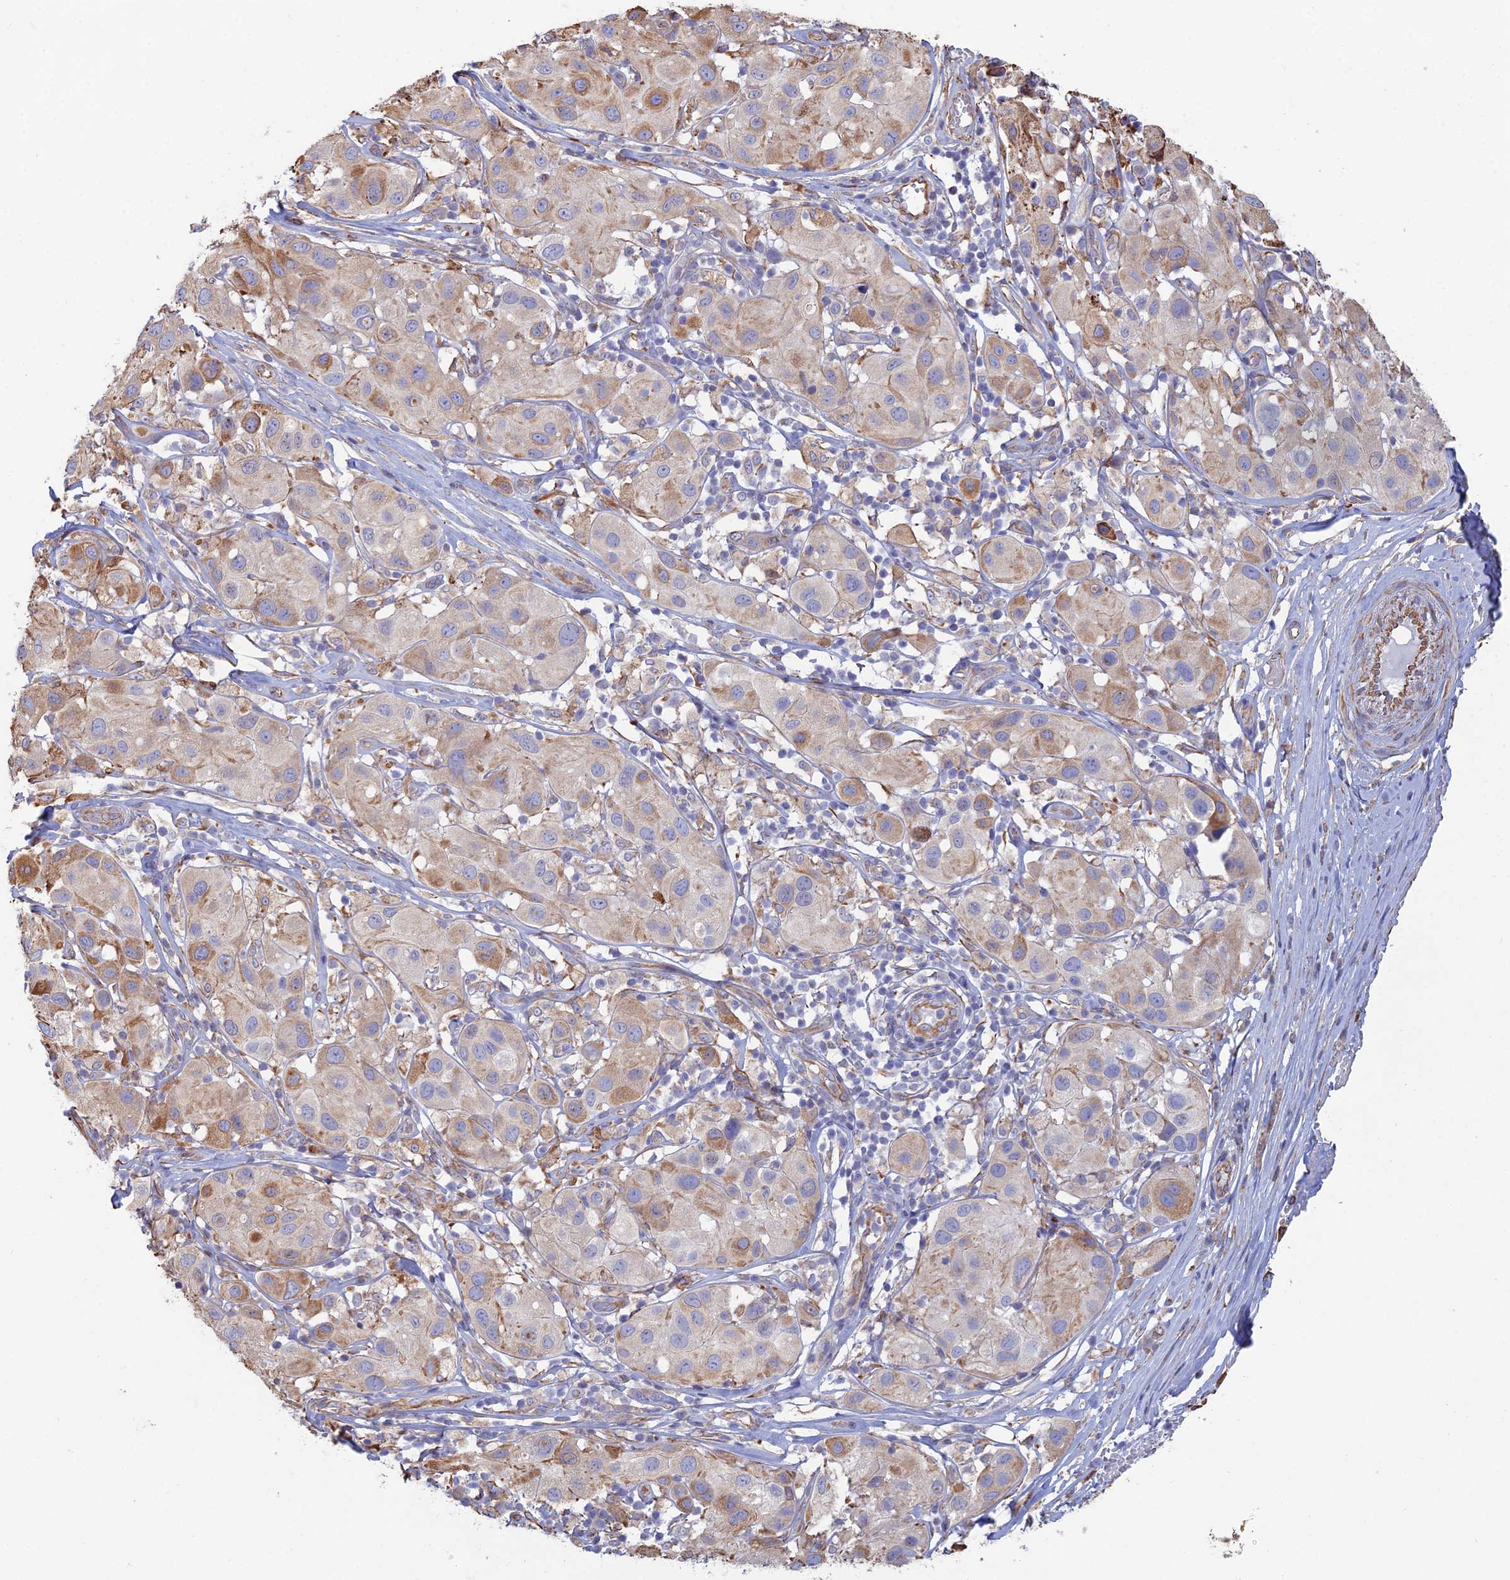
{"staining": {"intensity": "moderate", "quantity": "<25%", "location": "cytoplasmic/membranous"}, "tissue": "melanoma", "cell_type": "Tumor cells", "image_type": "cancer", "snomed": [{"axis": "morphology", "description": "Malignant melanoma, Metastatic site"}, {"axis": "topography", "description": "Skin"}], "caption": "Protein staining shows moderate cytoplasmic/membranous positivity in about <25% of tumor cells in malignant melanoma (metastatic site).", "gene": "CLVS2", "patient": {"sex": "male", "age": 41}}